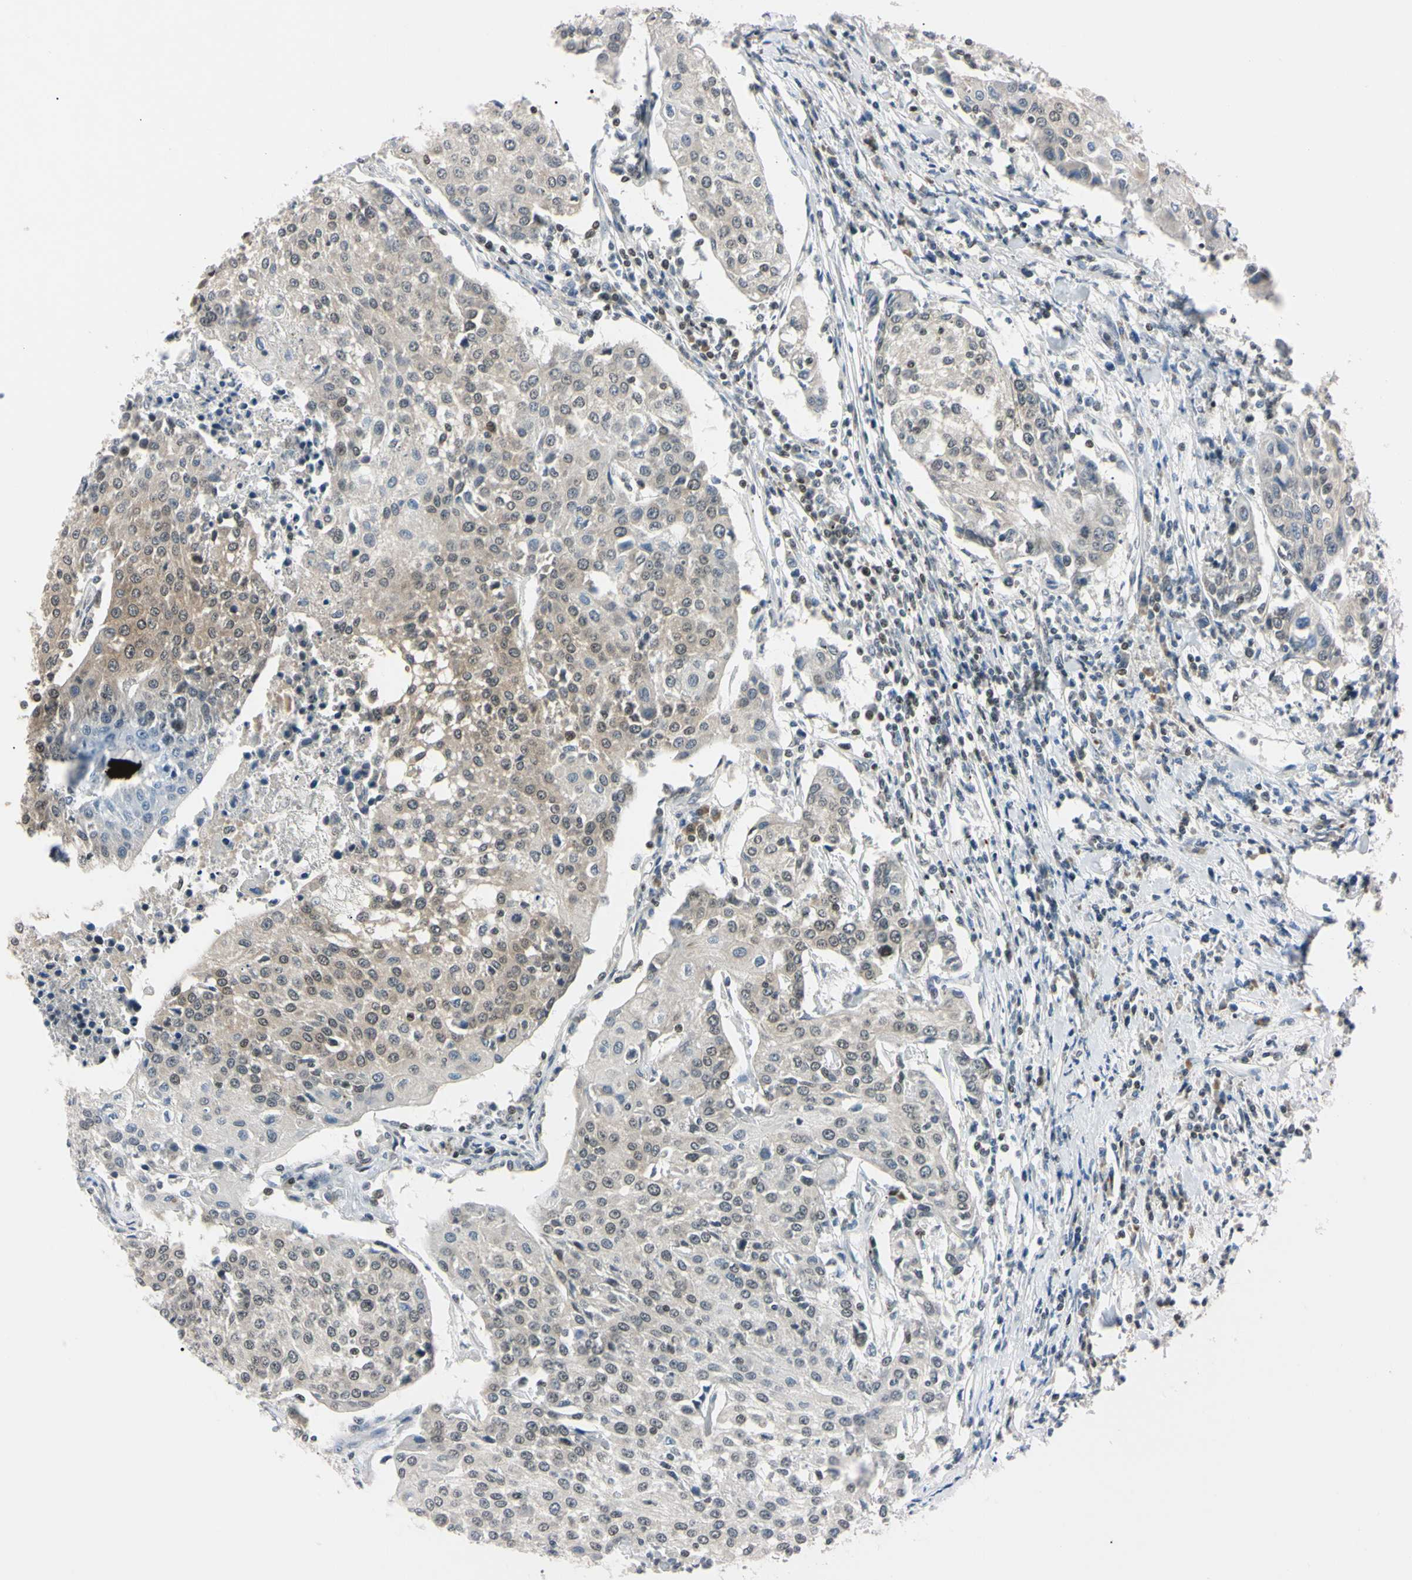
{"staining": {"intensity": "weak", "quantity": "25%-75%", "location": "cytoplasmic/membranous"}, "tissue": "urothelial cancer", "cell_type": "Tumor cells", "image_type": "cancer", "snomed": [{"axis": "morphology", "description": "Urothelial carcinoma, High grade"}, {"axis": "topography", "description": "Urinary bladder"}], "caption": "Immunohistochemical staining of high-grade urothelial carcinoma demonstrates low levels of weak cytoplasmic/membranous protein positivity in about 25%-75% of tumor cells. (brown staining indicates protein expression, while blue staining denotes nuclei).", "gene": "C1orf174", "patient": {"sex": "female", "age": 85}}